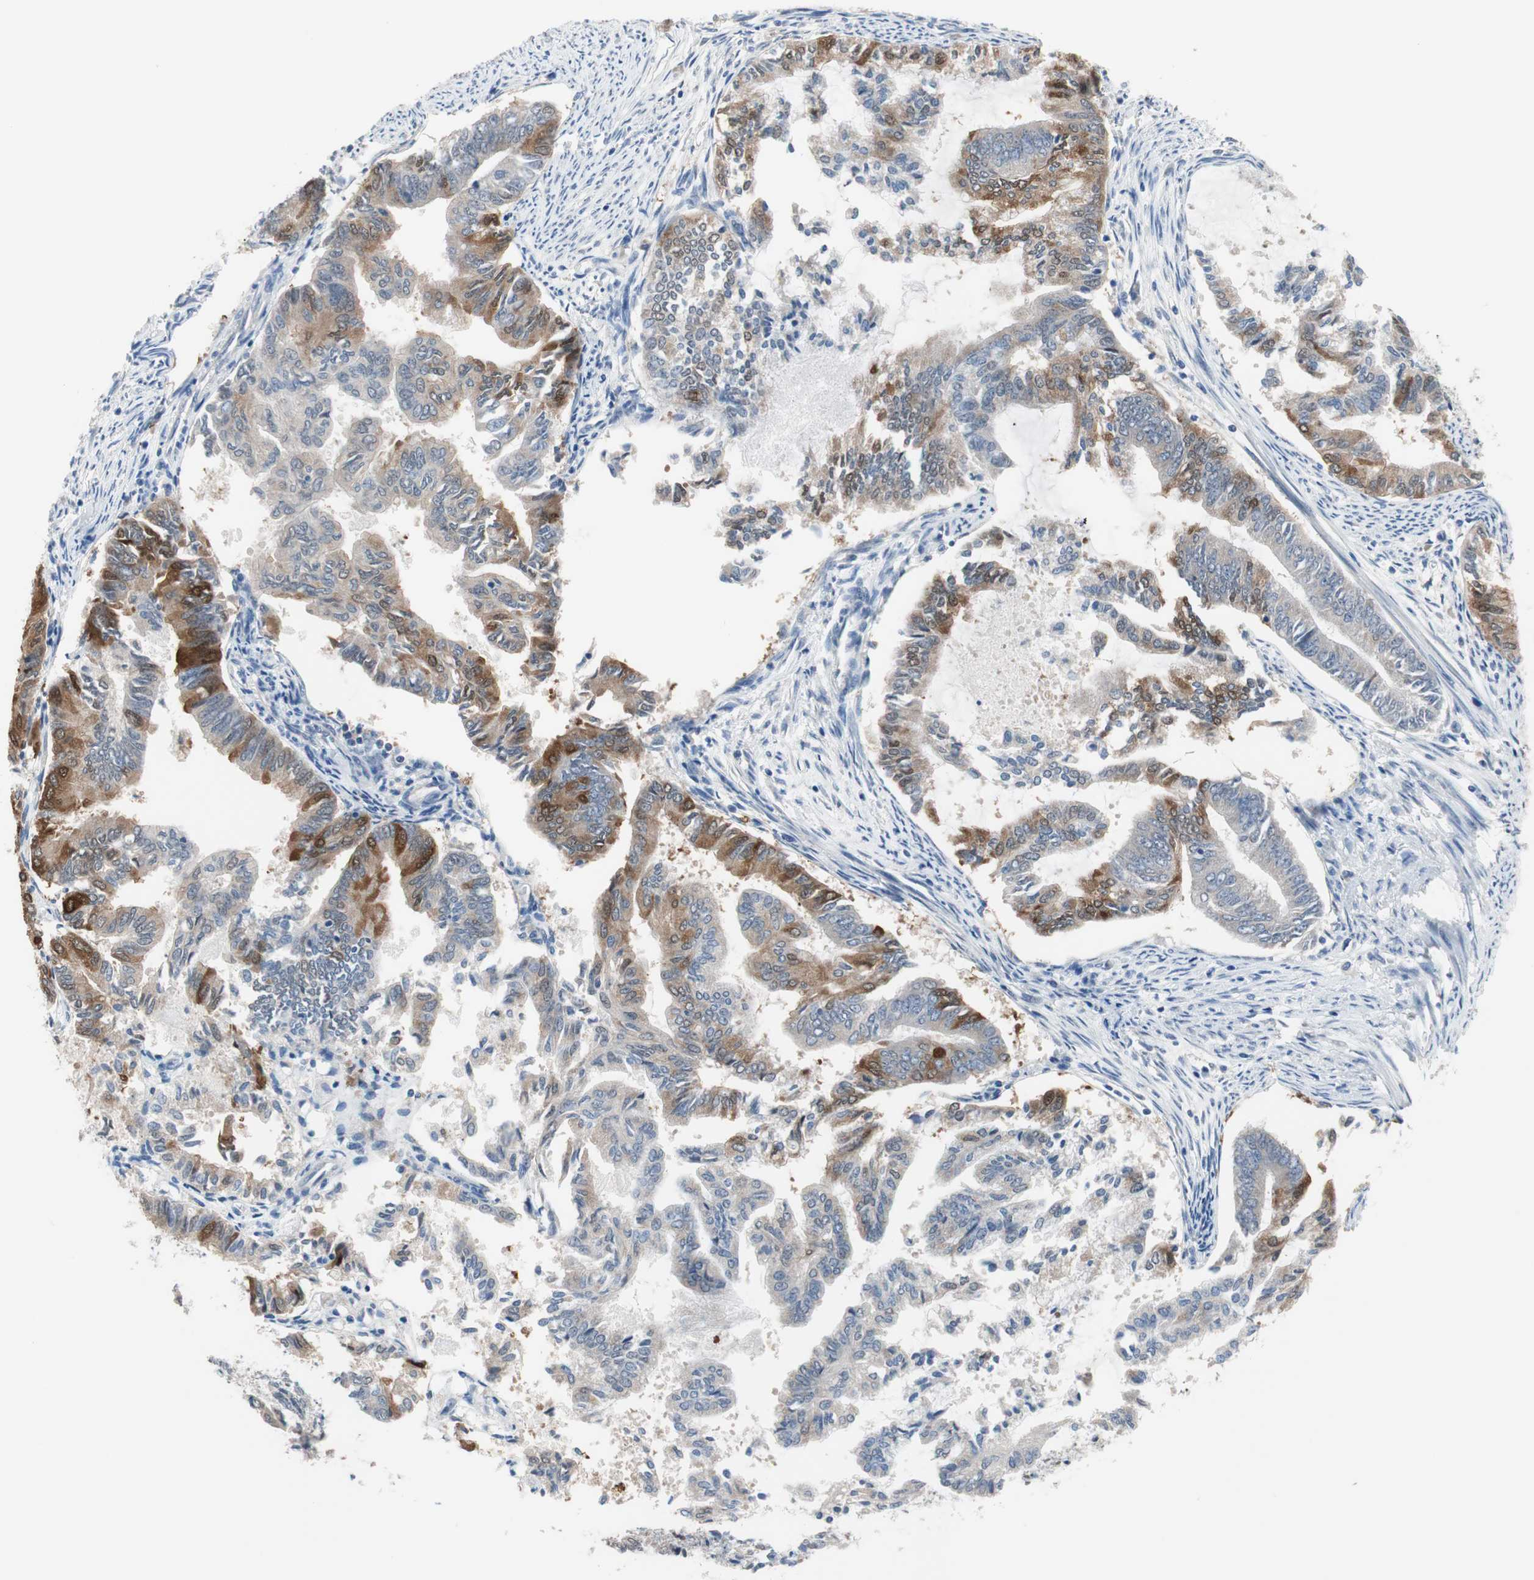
{"staining": {"intensity": "moderate", "quantity": "25%-75%", "location": "cytoplasmic/membranous"}, "tissue": "endometrial cancer", "cell_type": "Tumor cells", "image_type": "cancer", "snomed": [{"axis": "morphology", "description": "Adenocarcinoma, NOS"}, {"axis": "topography", "description": "Endometrium"}], "caption": "Adenocarcinoma (endometrial) tissue reveals moderate cytoplasmic/membranous staining in about 25%-75% of tumor cells", "gene": "GRHL1", "patient": {"sex": "female", "age": 86}}